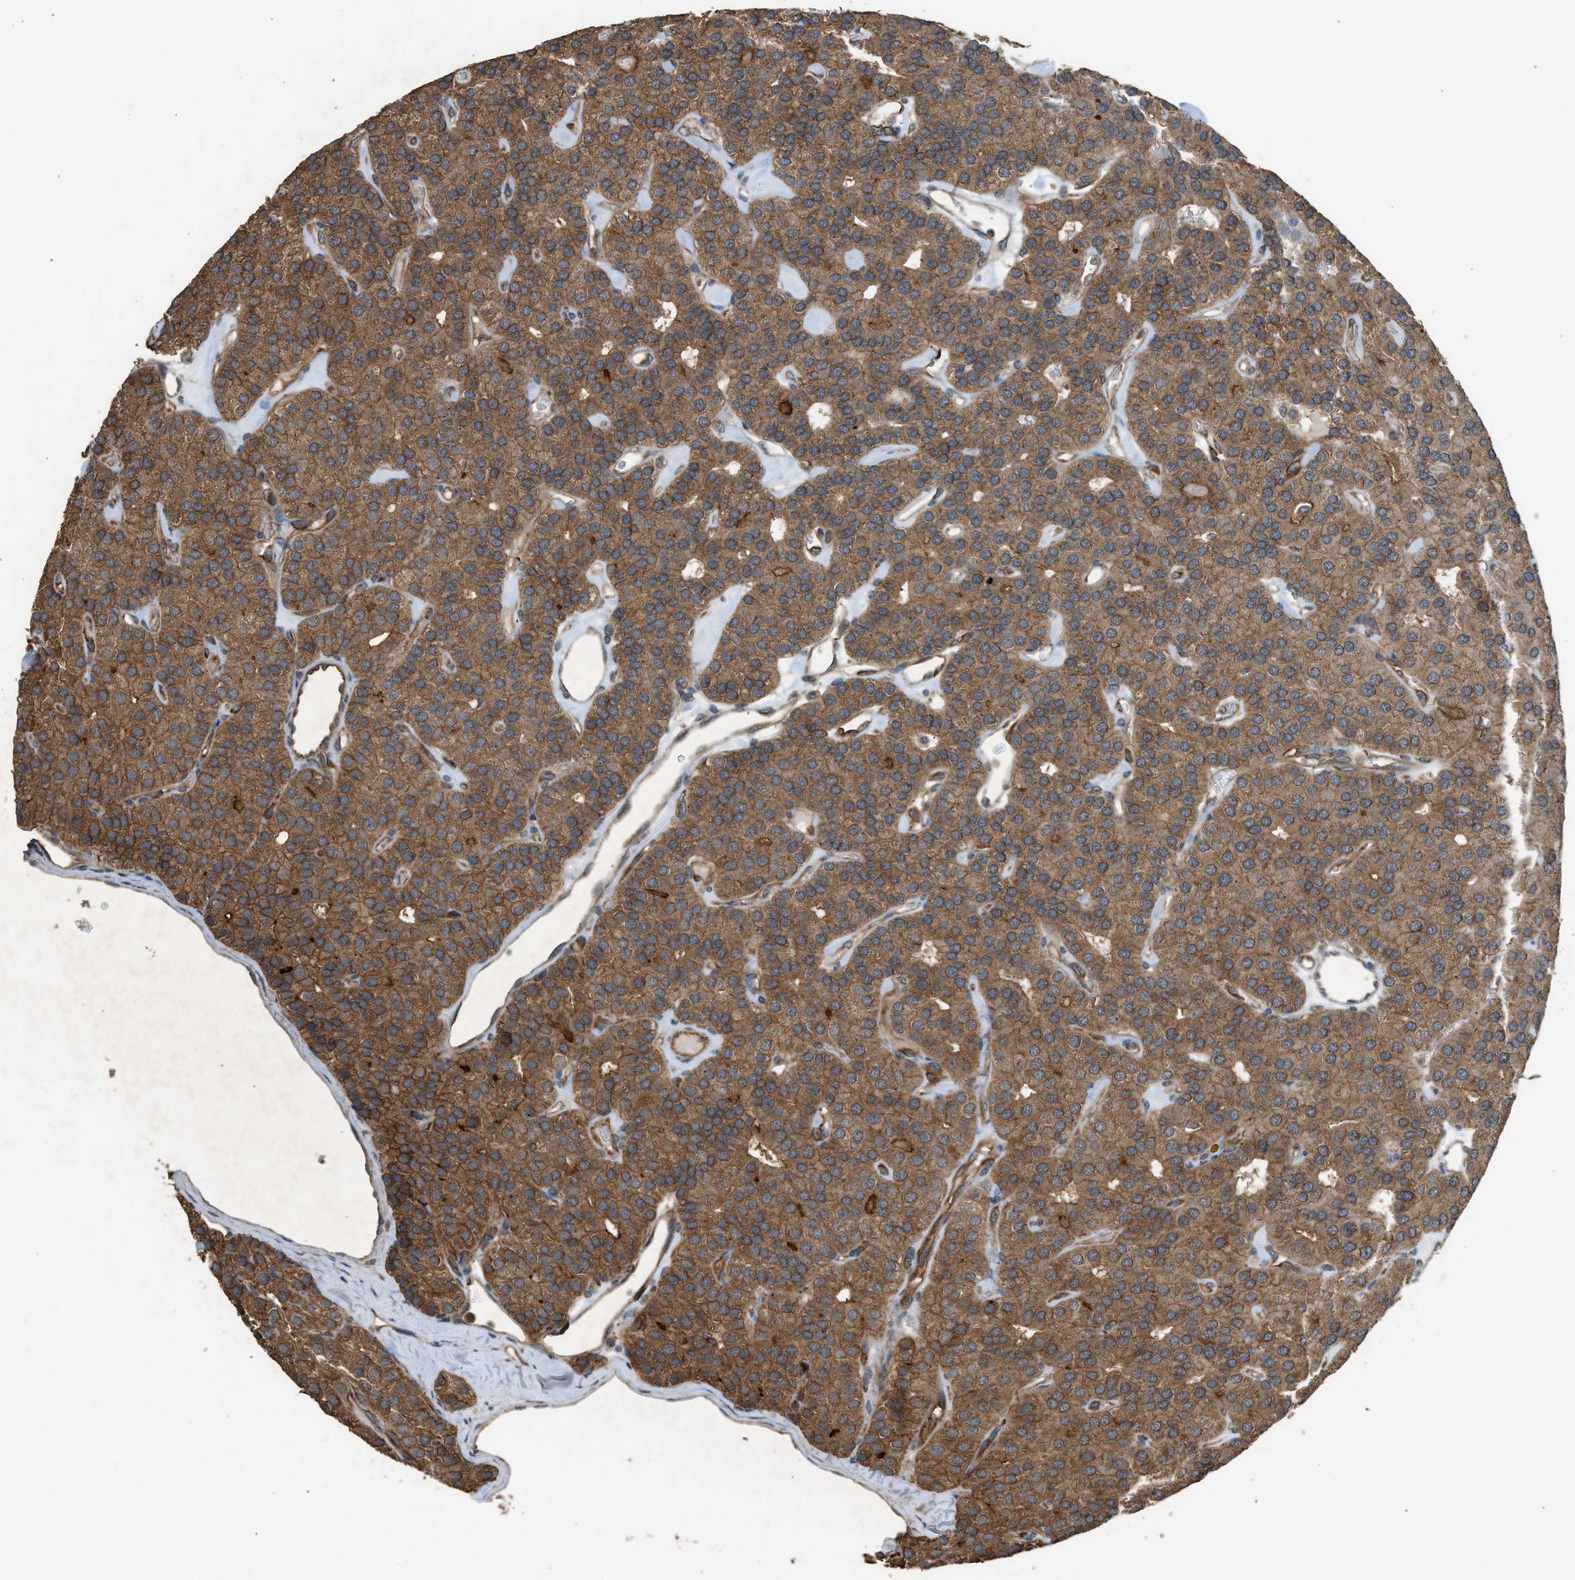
{"staining": {"intensity": "moderate", "quantity": ">75%", "location": "cytoplasmic/membranous"}, "tissue": "parathyroid gland", "cell_type": "Glandular cells", "image_type": "normal", "snomed": [{"axis": "morphology", "description": "Normal tissue, NOS"}, {"axis": "morphology", "description": "Adenoma, NOS"}, {"axis": "topography", "description": "Parathyroid gland"}], "caption": "Immunohistochemical staining of unremarkable parathyroid gland demonstrates >75% levels of moderate cytoplasmic/membranous protein staining in about >75% of glandular cells.", "gene": "HIP1R", "patient": {"sex": "female", "age": 86}}